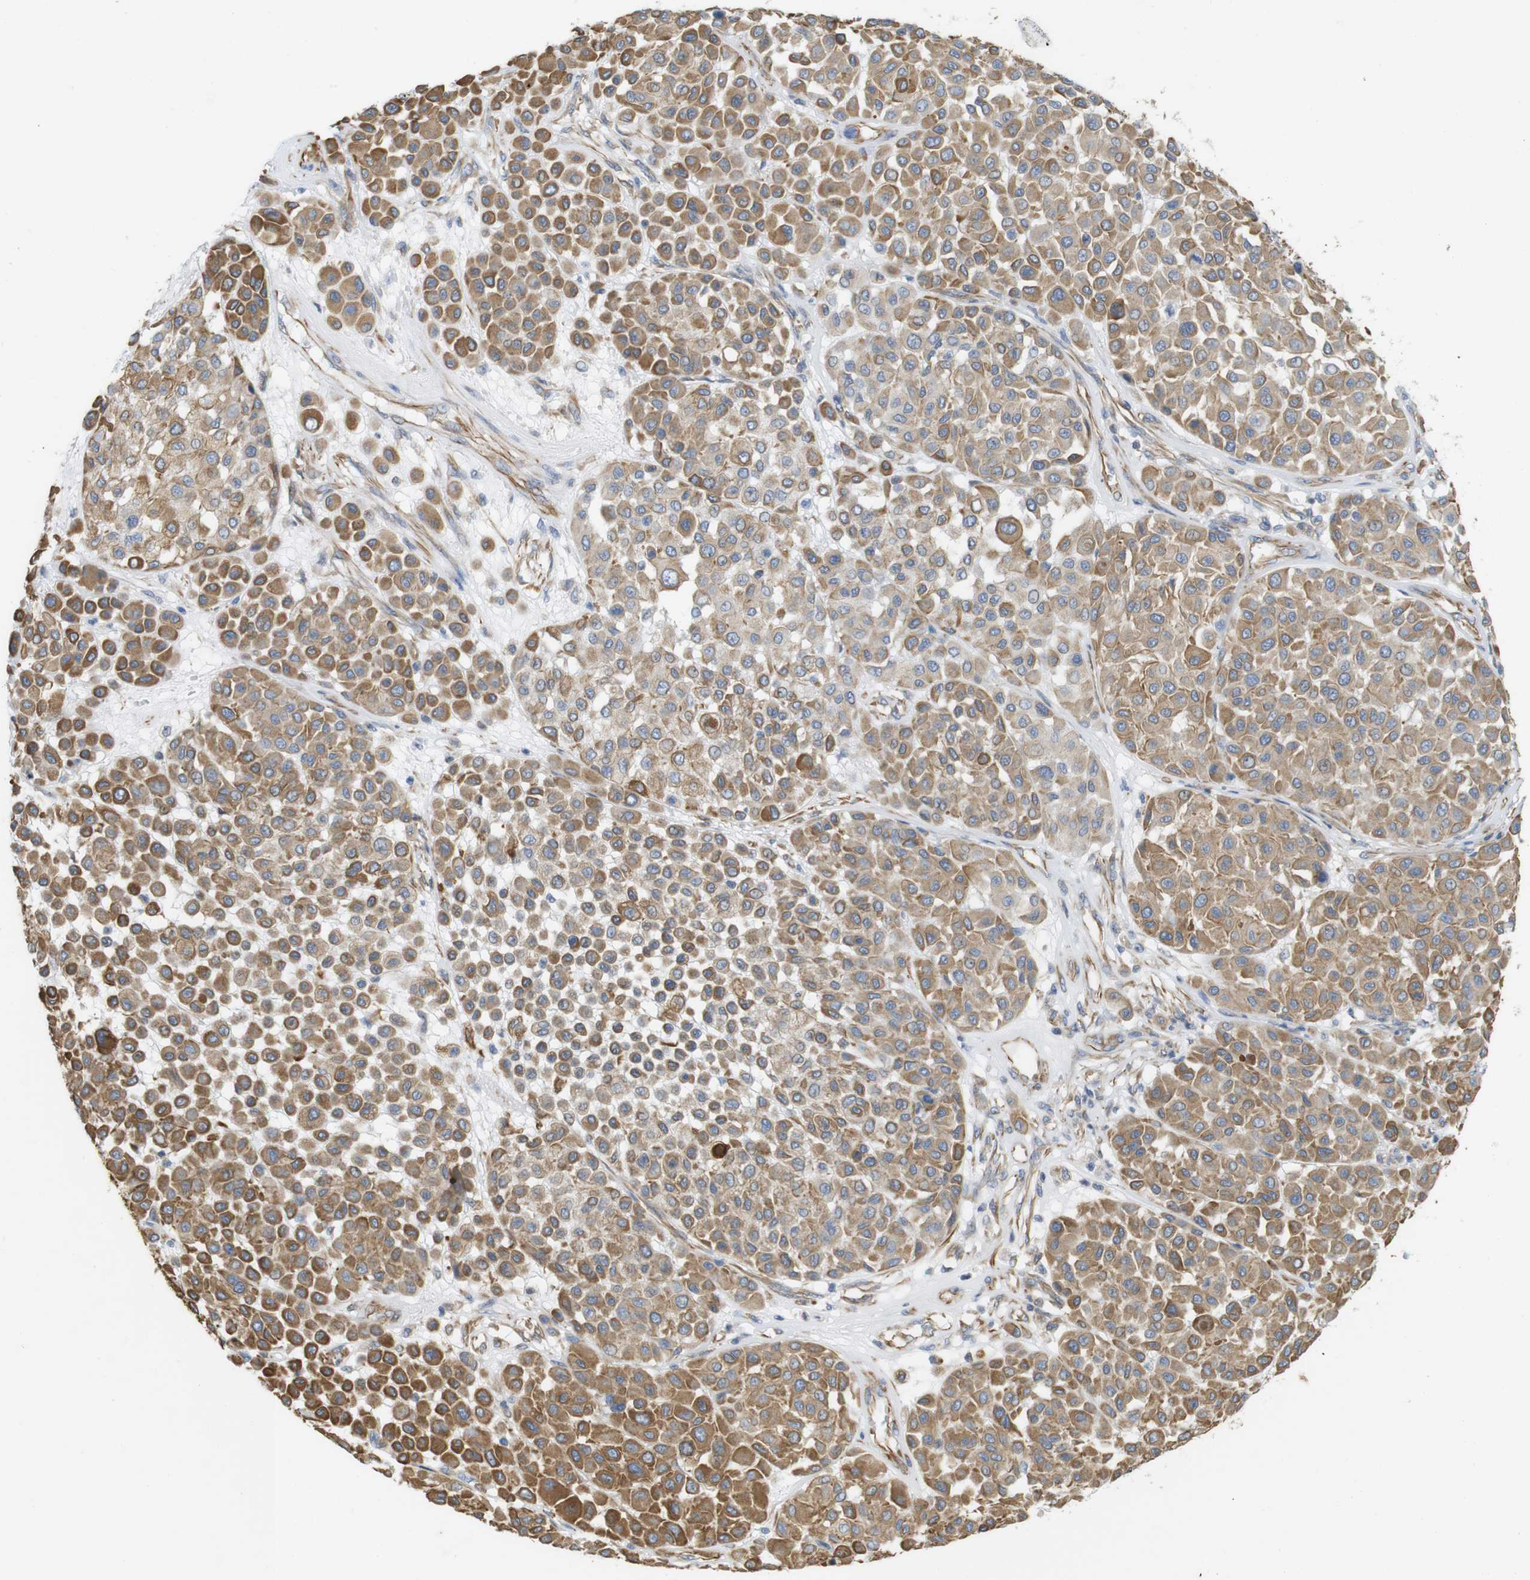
{"staining": {"intensity": "moderate", "quantity": ">75%", "location": "cytoplasmic/membranous"}, "tissue": "melanoma", "cell_type": "Tumor cells", "image_type": "cancer", "snomed": [{"axis": "morphology", "description": "Malignant melanoma, Metastatic site"}, {"axis": "topography", "description": "Soft tissue"}], "caption": "Immunohistochemical staining of malignant melanoma (metastatic site) exhibits medium levels of moderate cytoplasmic/membranous protein expression in about >75% of tumor cells.", "gene": "MS4A10", "patient": {"sex": "male", "age": 41}}